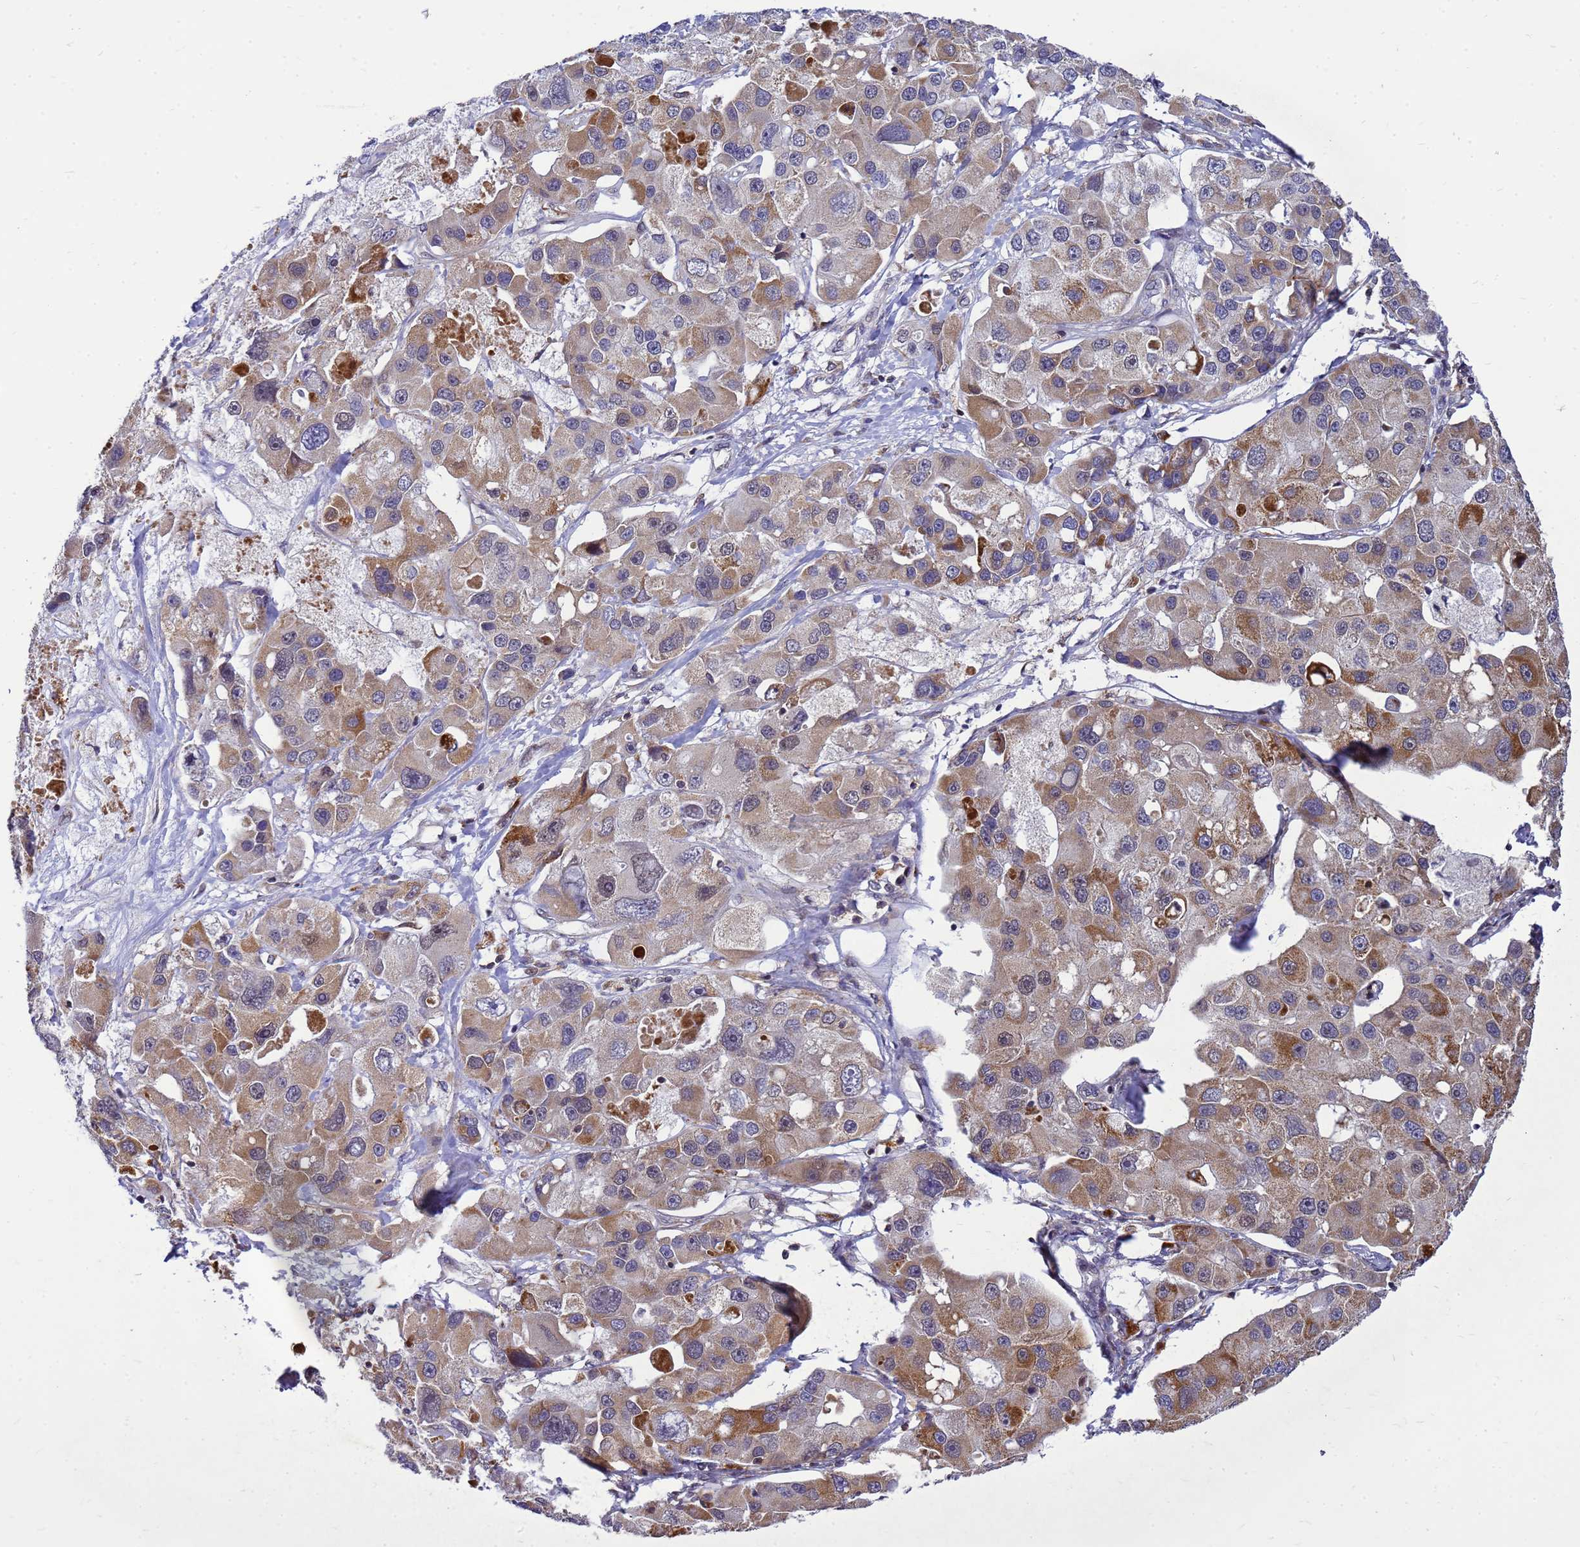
{"staining": {"intensity": "moderate", "quantity": "25%-75%", "location": "cytoplasmic/membranous"}, "tissue": "lung cancer", "cell_type": "Tumor cells", "image_type": "cancer", "snomed": [{"axis": "morphology", "description": "Adenocarcinoma, NOS"}, {"axis": "topography", "description": "Lung"}], "caption": "An image of human lung cancer (adenocarcinoma) stained for a protein exhibits moderate cytoplasmic/membranous brown staining in tumor cells.", "gene": "C12orf43", "patient": {"sex": "female", "age": 54}}